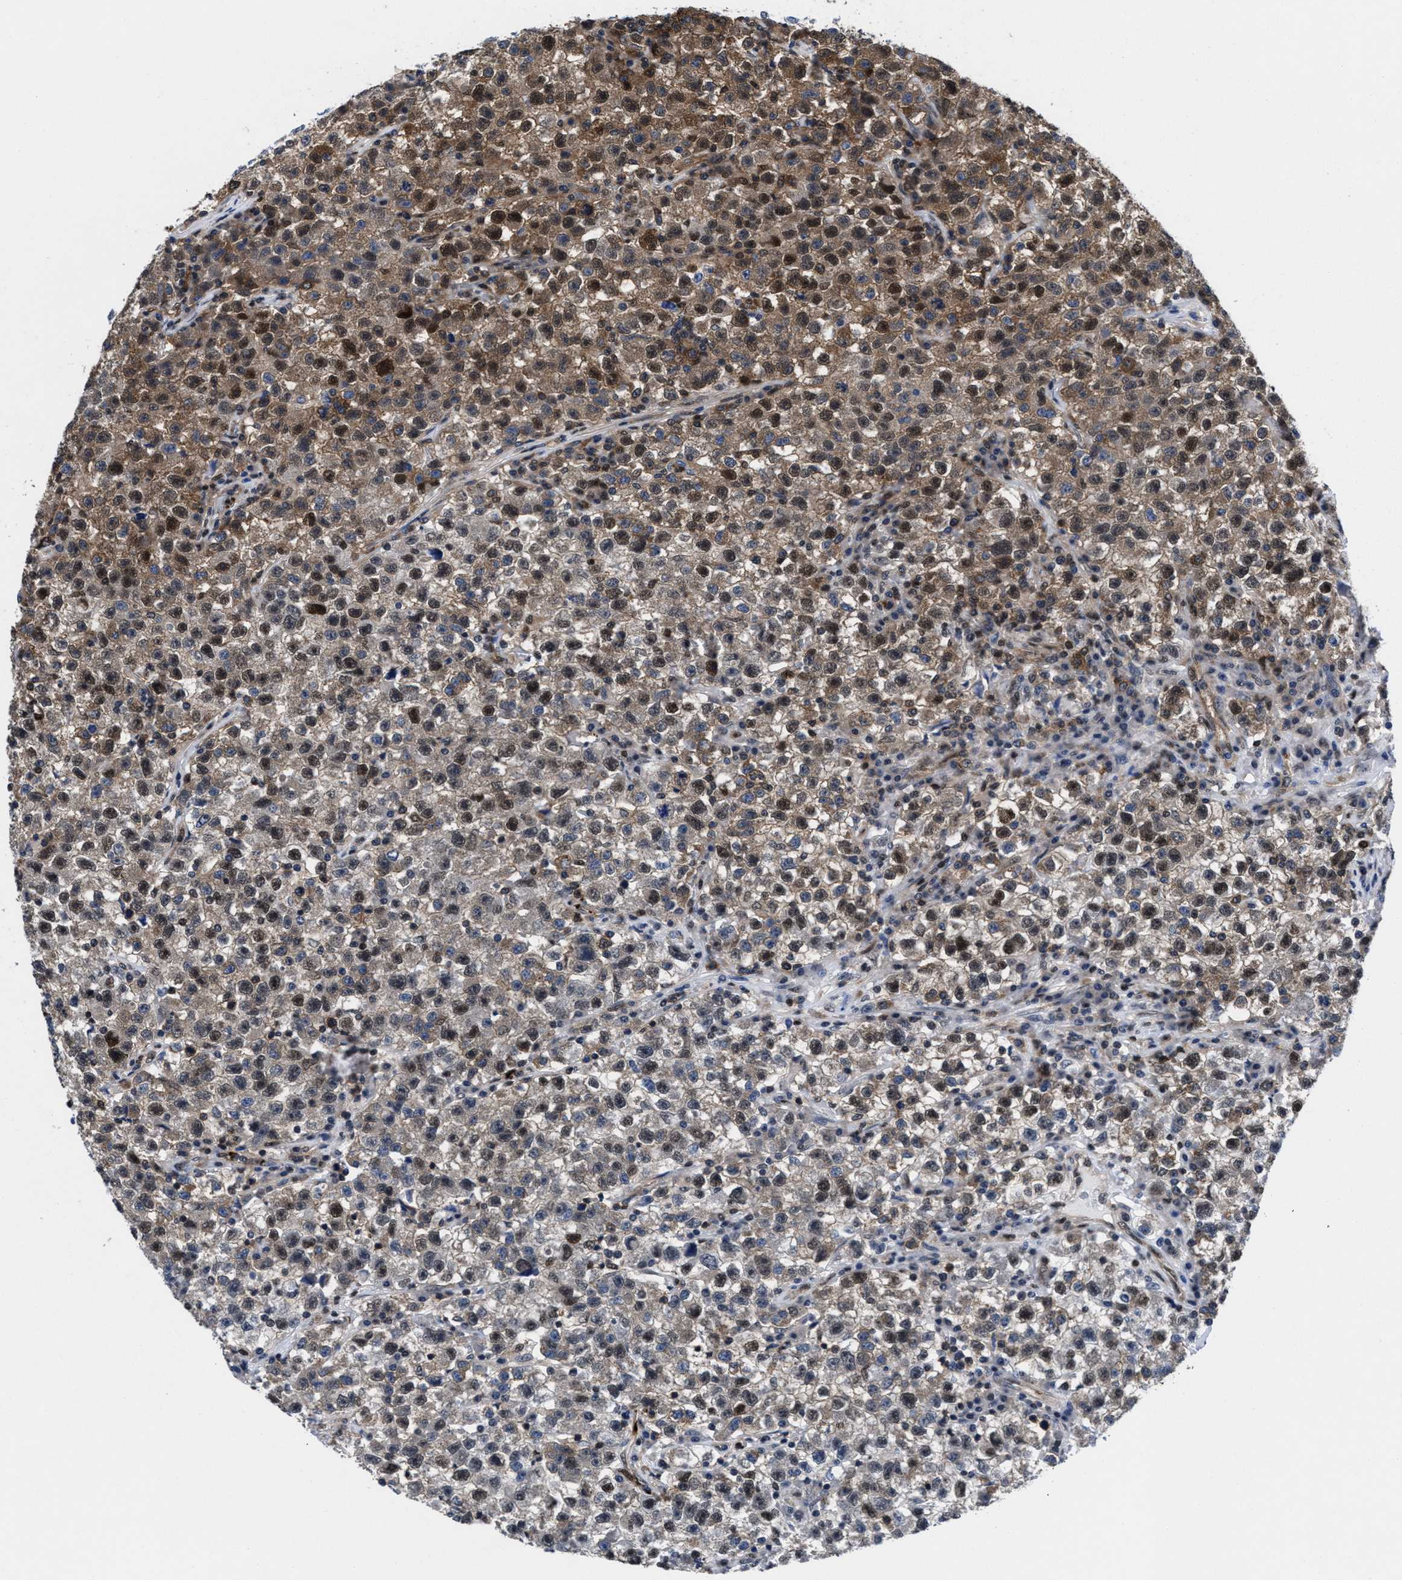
{"staining": {"intensity": "moderate", "quantity": "25%-75%", "location": "cytoplasmic/membranous,nuclear"}, "tissue": "testis cancer", "cell_type": "Tumor cells", "image_type": "cancer", "snomed": [{"axis": "morphology", "description": "Seminoma, NOS"}, {"axis": "topography", "description": "Testis"}], "caption": "Testis cancer tissue exhibits moderate cytoplasmic/membranous and nuclear positivity in about 25%-75% of tumor cells (DAB IHC, brown staining for protein, blue staining for nuclei).", "gene": "ACLY", "patient": {"sex": "male", "age": 22}}